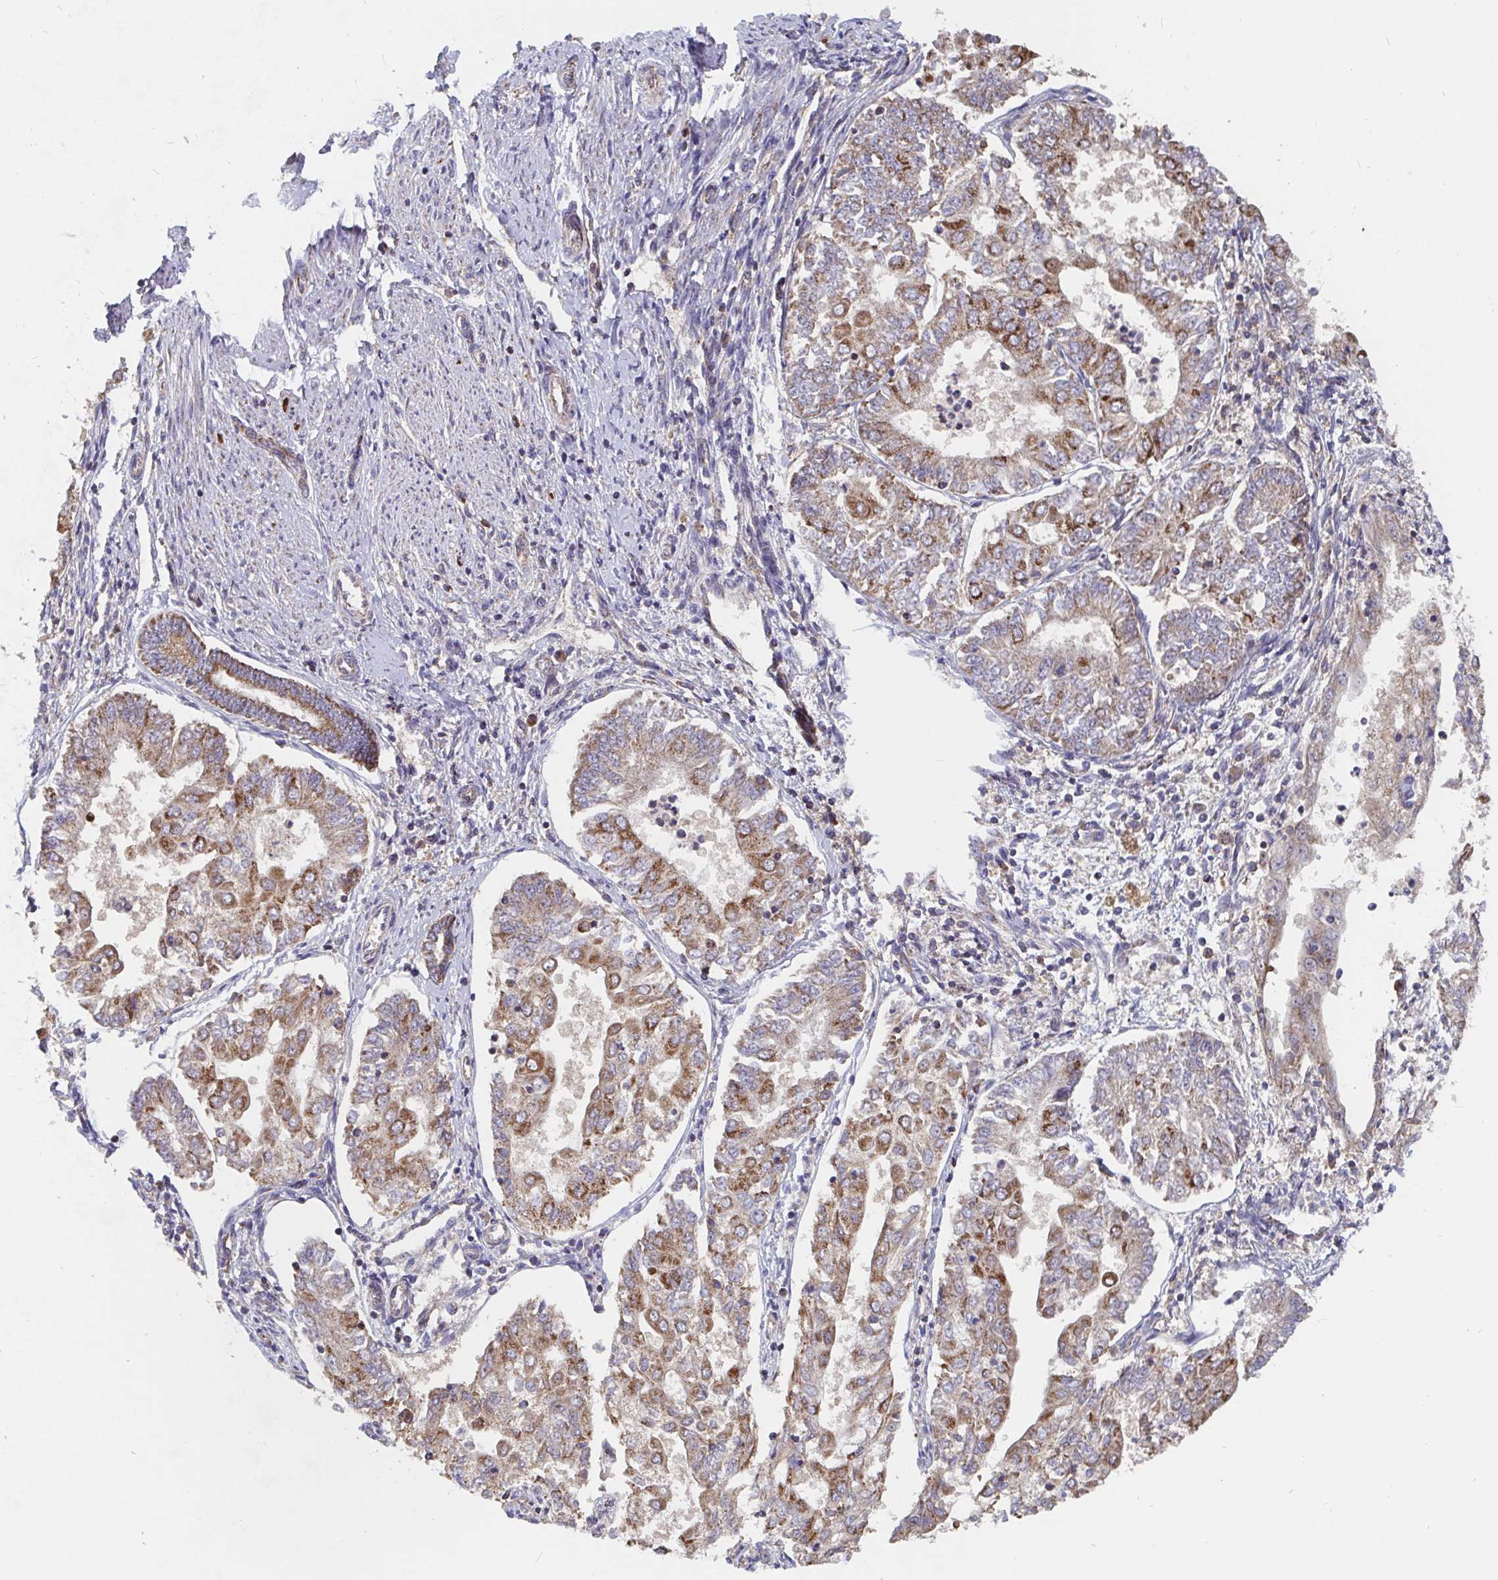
{"staining": {"intensity": "moderate", "quantity": ">75%", "location": "cytoplasmic/membranous"}, "tissue": "endometrial cancer", "cell_type": "Tumor cells", "image_type": "cancer", "snomed": [{"axis": "morphology", "description": "Adenocarcinoma, NOS"}, {"axis": "topography", "description": "Endometrium"}], "caption": "Protein analysis of endometrial cancer (adenocarcinoma) tissue shows moderate cytoplasmic/membranous expression in approximately >75% of tumor cells. Nuclei are stained in blue.", "gene": "PDF", "patient": {"sex": "female", "age": 68}}